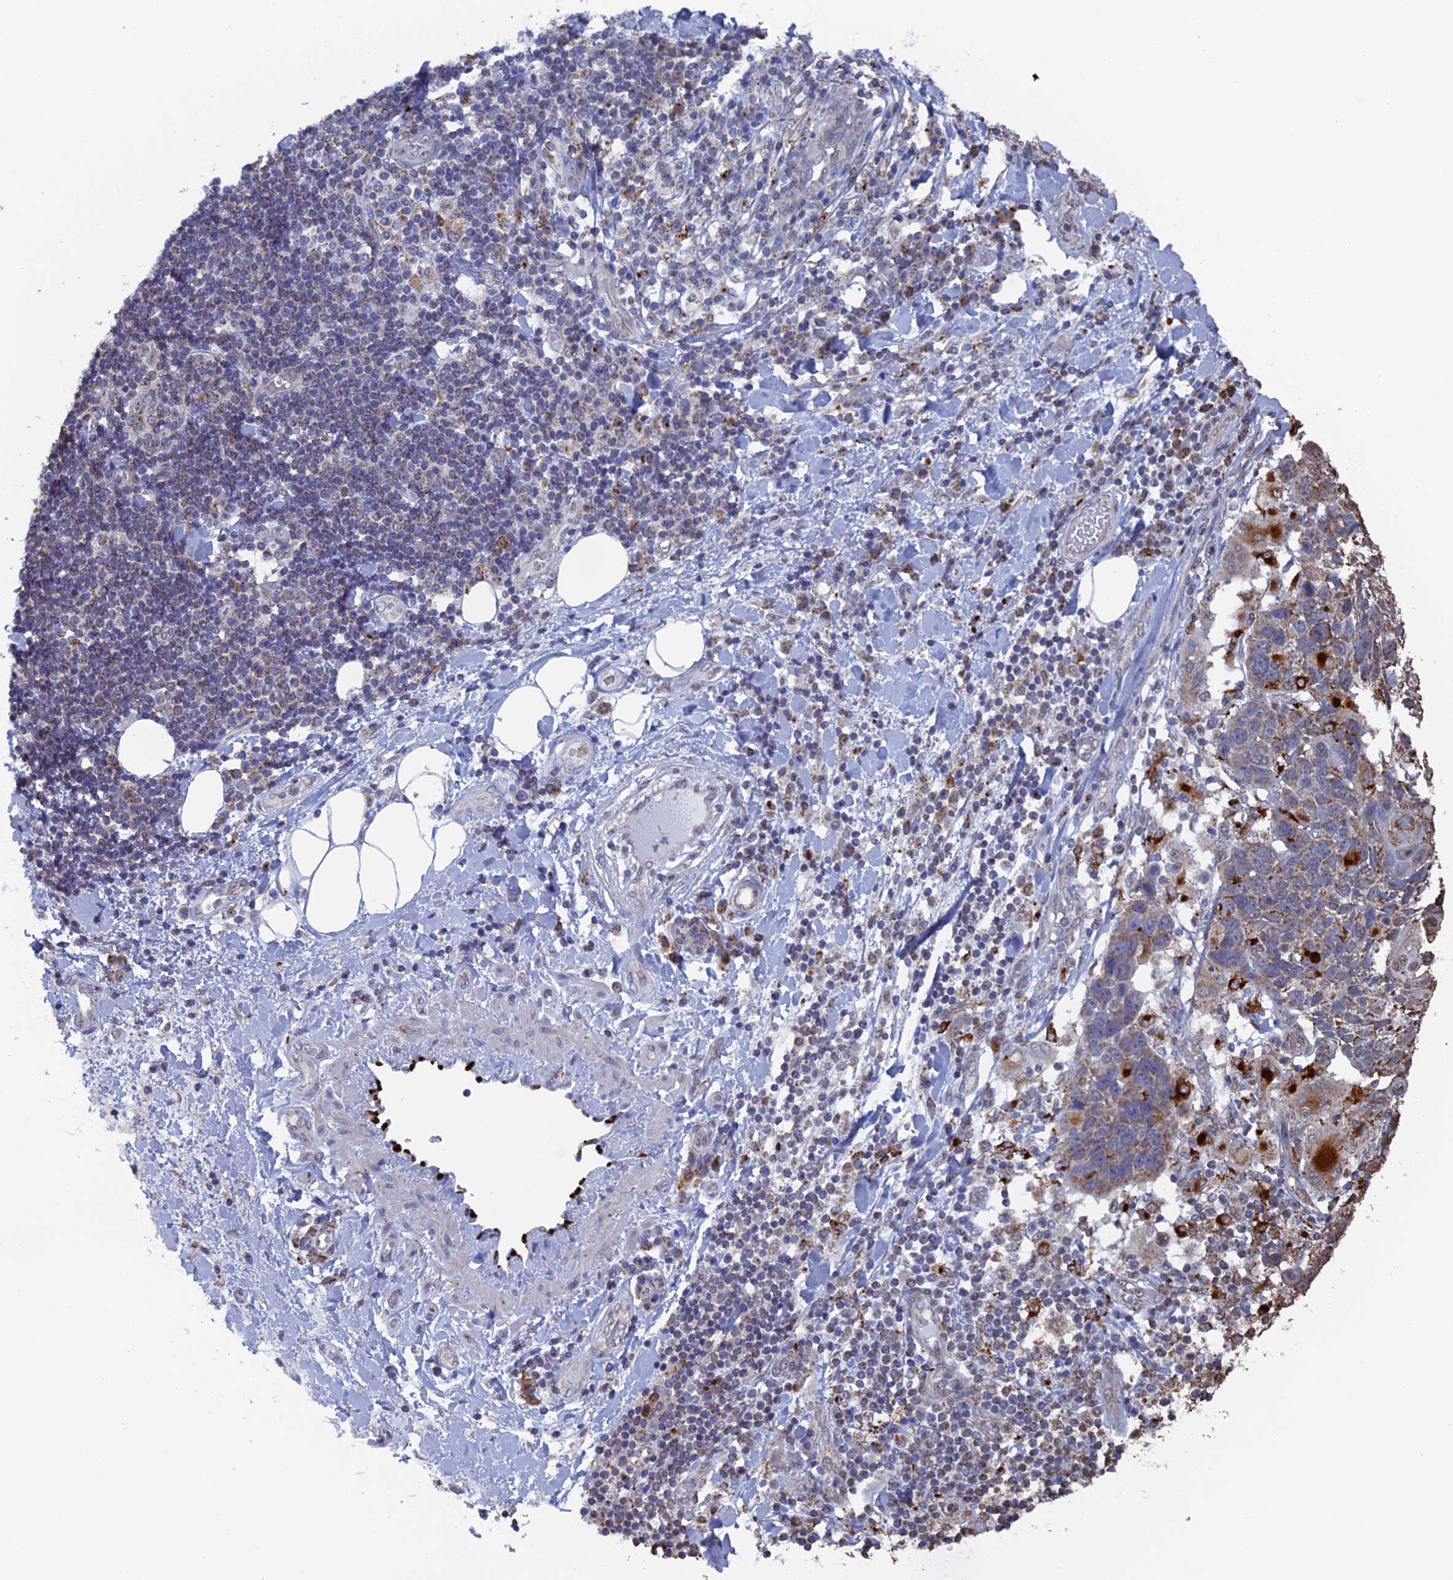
{"staining": {"intensity": "weak", "quantity": ">75%", "location": "cytoplasmic/membranous"}, "tissue": "adipose tissue", "cell_type": "Adipocytes", "image_type": "normal", "snomed": [{"axis": "morphology", "description": "Normal tissue, NOS"}, {"axis": "morphology", "description": "Squamous cell carcinoma, NOS"}, {"axis": "topography", "description": "Lymph node"}, {"axis": "topography", "description": "Bronchus"}, {"axis": "topography", "description": "Lung"}], "caption": "Protein staining of unremarkable adipose tissue shows weak cytoplasmic/membranous expression in approximately >75% of adipocytes. (brown staining indicates protein expression, while blue staining denotes nuclei).", "gene": "SMG9", "patient": {"sex": "male", "age": 66}}